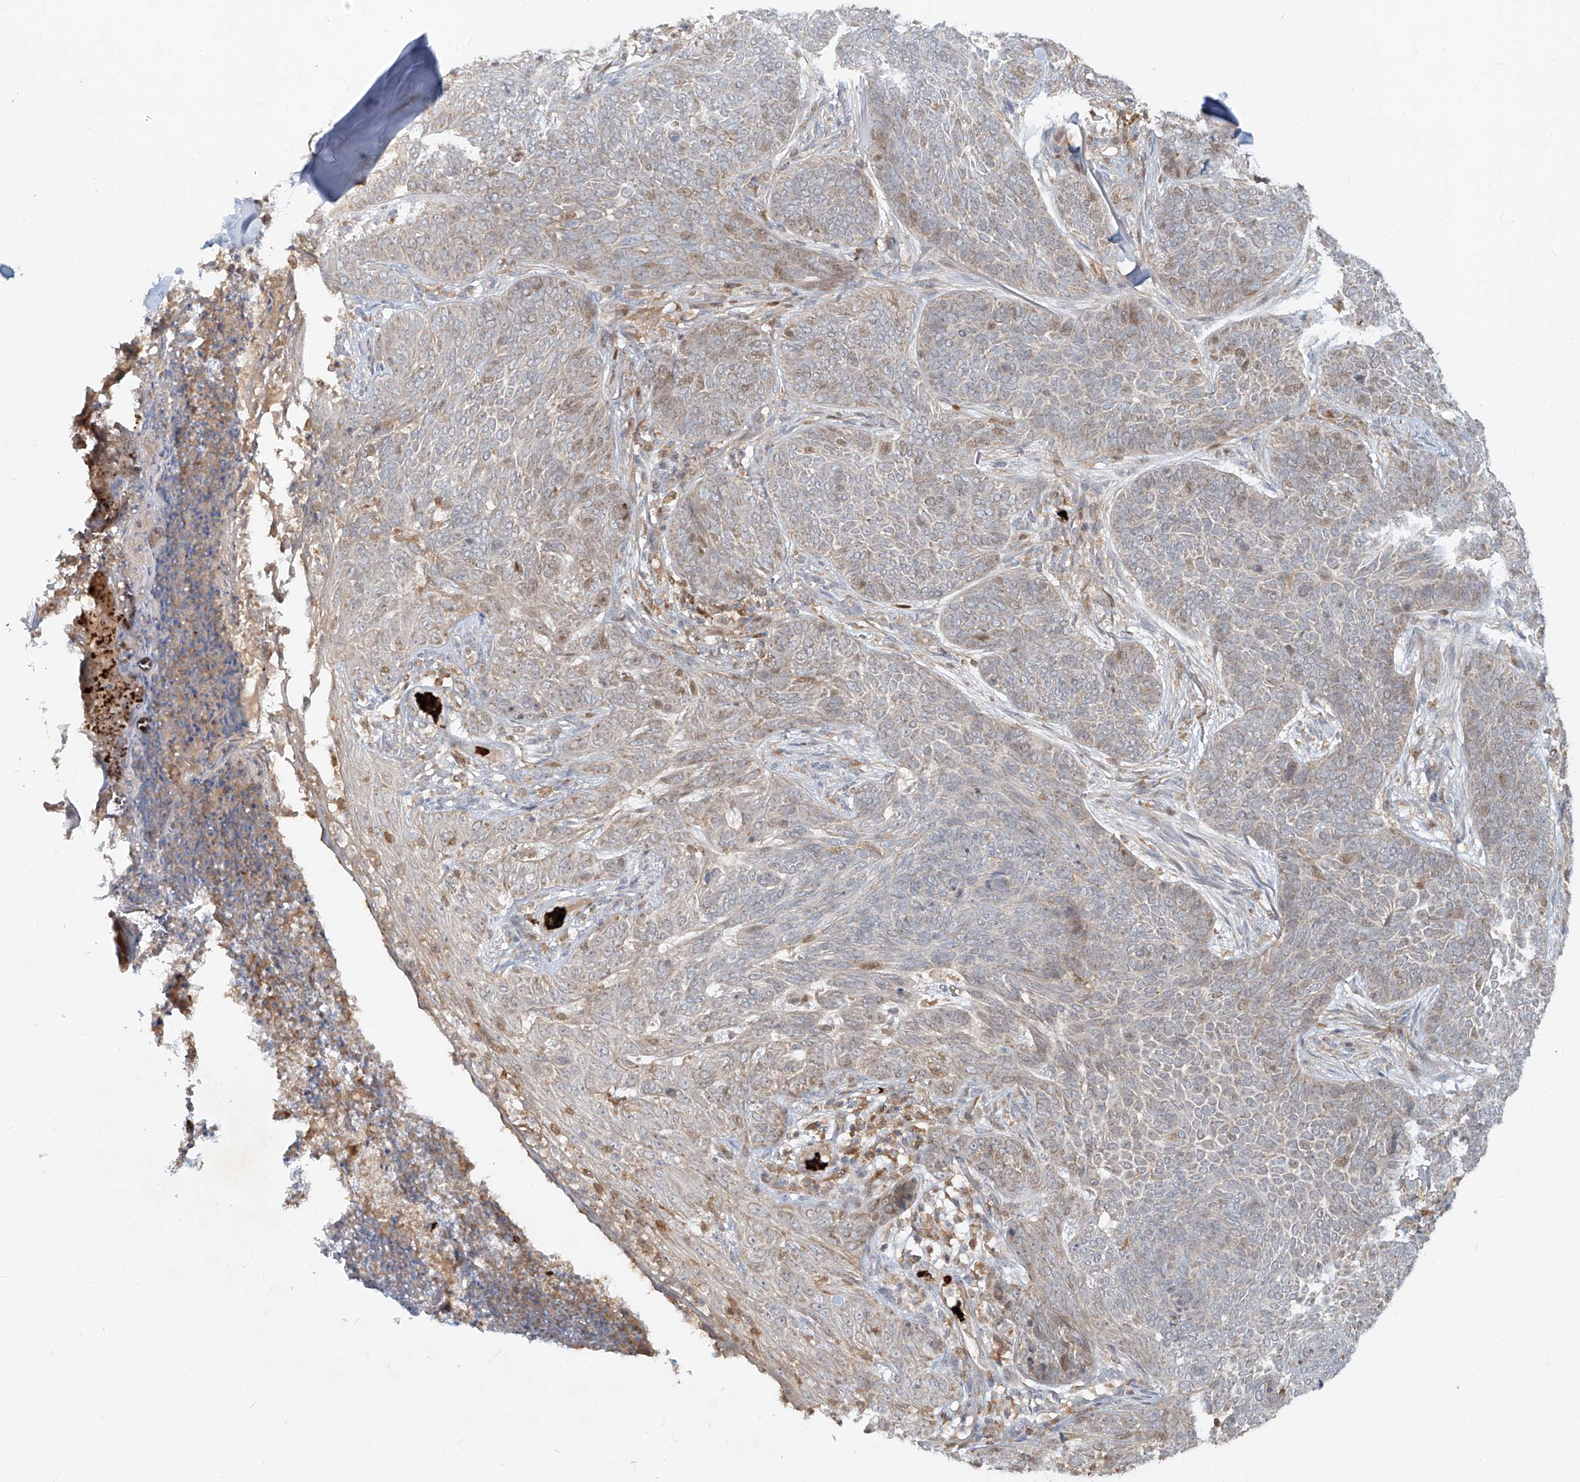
{"staining": {"intensity": "moderate", "quantity": "<25%", "location": "nuclear"}, "tissue": "skin cancer", "cell_type": "Tumor cells", "image_type": "cancer", "snomed": [{"axis": "morphology", "description": "Basal cell carcinoma"}, {"axis": "topography", "description": "Skin"}], "caption": "High-power microscopy captured an IHC image of basal cell carcinoma (skin), revealing moderate nuclear expression in about <25% of tumor cells. (IHC, brightfield microscopy, high magnification).", "gene": "FGD2", "patient": {"sex": "male", "age": 85}}